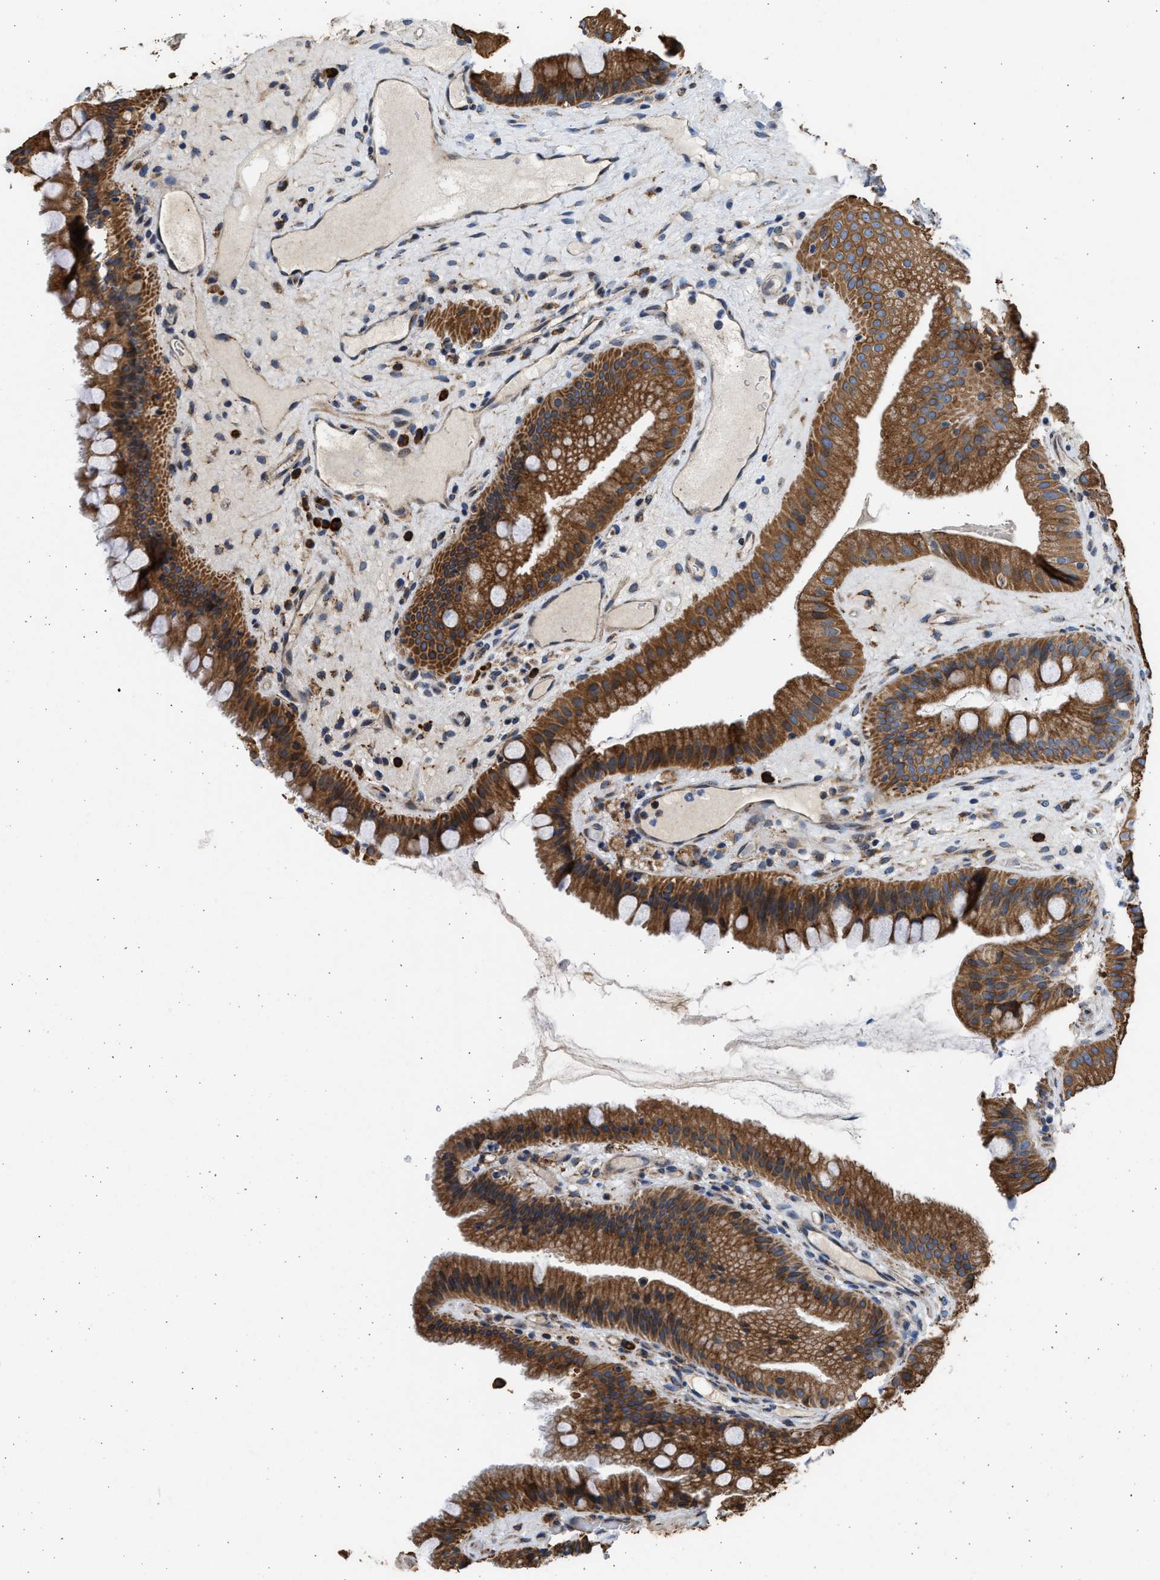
{"staining": {"intensity": "strong", "quantity": ">75%", "location": "cytoplasmic/membranous"}, "tissue": "gallbladder", "cell_type": "Glandular cells", "image_type": "normal", "snomed": [{"axis": "morphology", "description": "Normal tissue, NOS"}, {"axis": "topography", "description": "Gallbladder"}], "caption": "Normal gallbladder displays strong cytoplasmic/membranous staining in about >75% of glandular cells, visualized by immunohistochemistry.", "gene": "PLD2", "patient": {"sex": "male", "age": 49}}